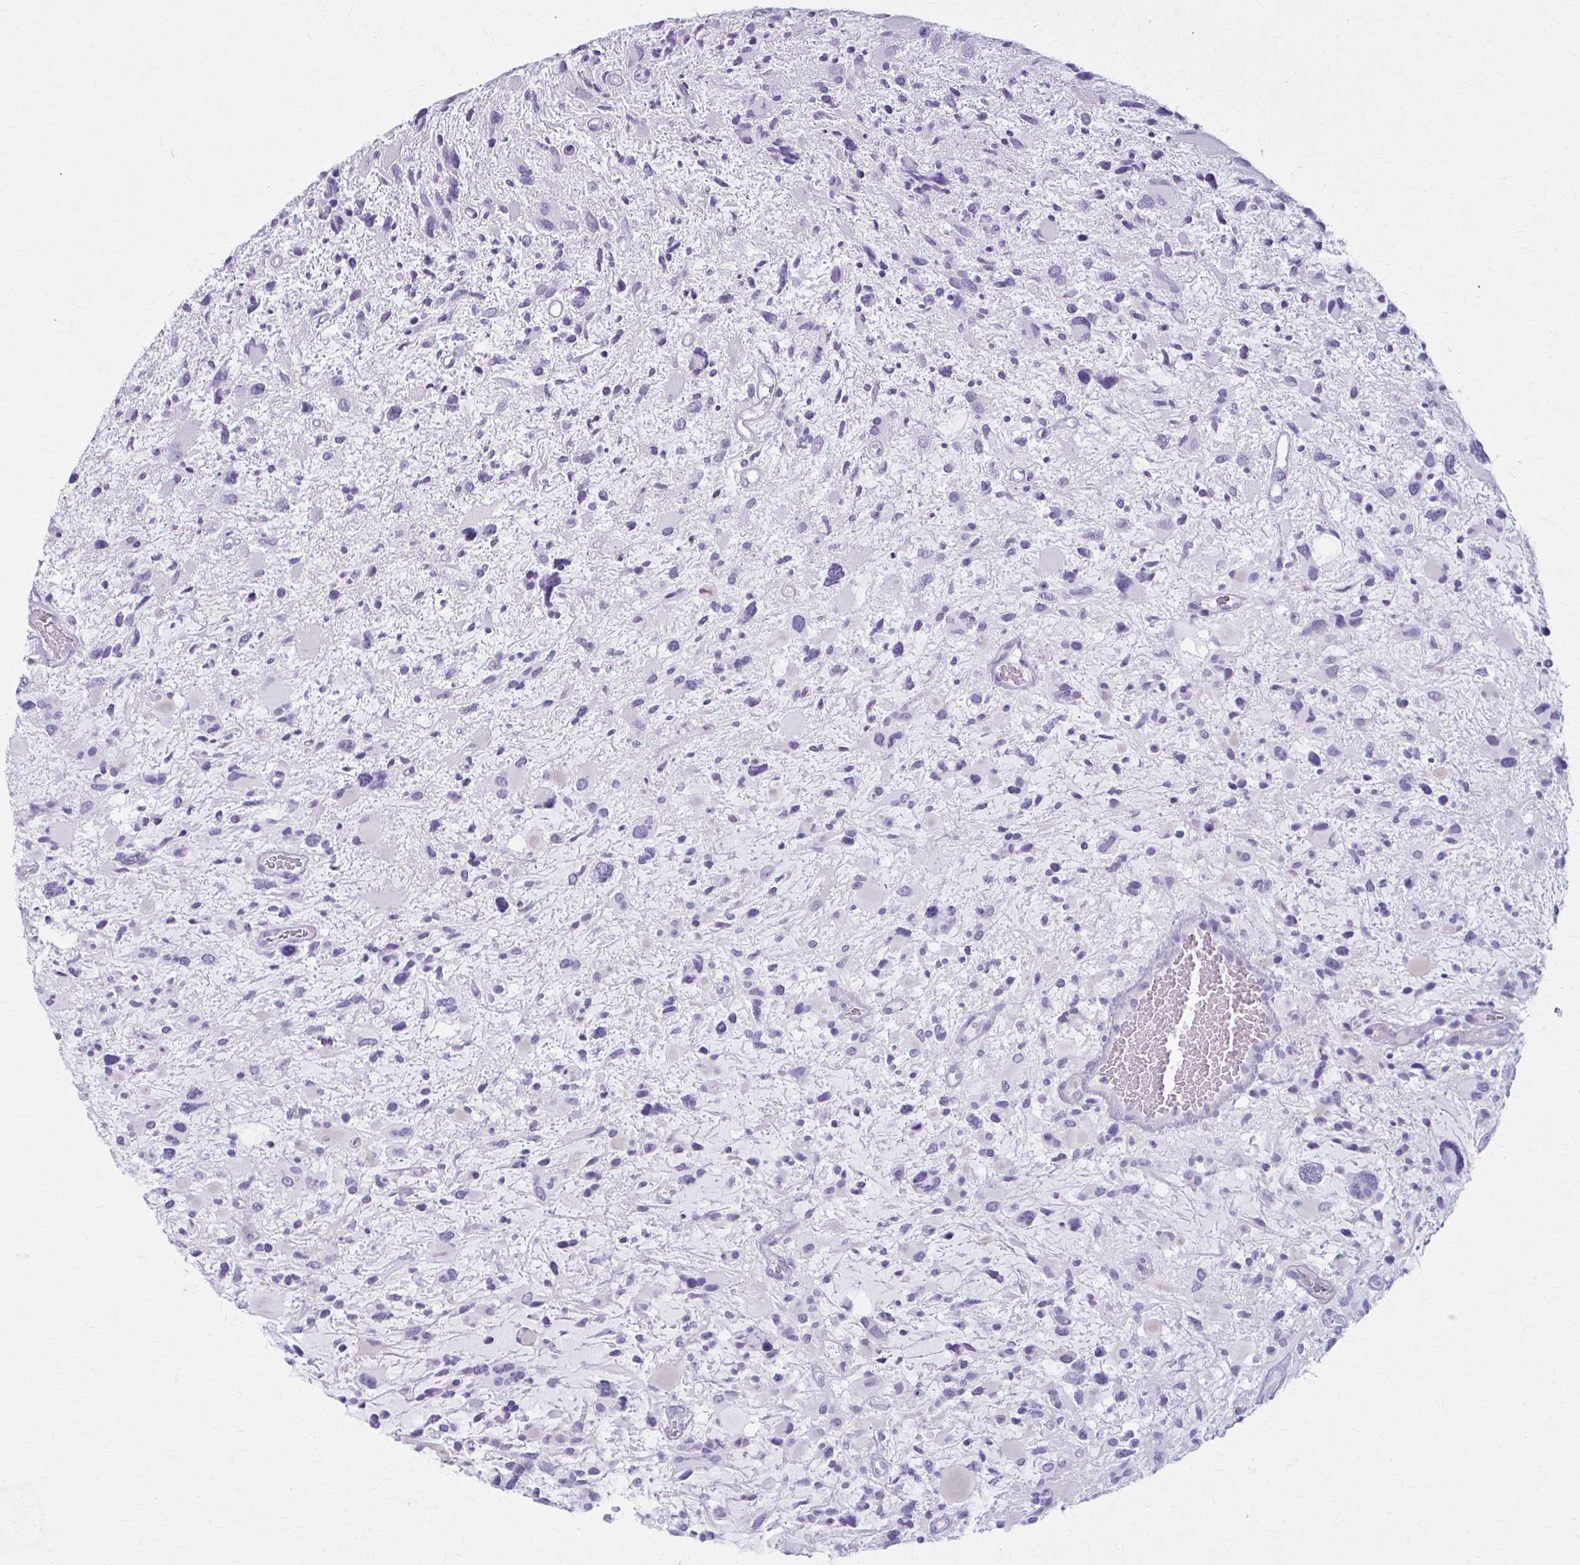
{"staining": {"intensity": "negative", "quantity": "none", "location": "none"}, "tissue": "glioma", "cell_type": "Tumor cells", "image_type": "cancer", "snomed": [{"axis": "morphology", "description": "Glioma, malignant, High grade"}, {"axis": "topography", "description": "Brain"}], "caption": "Image shows no significant protein positivity in tumor cells of malignant glioma (high-grade).", "gene": "LDLRAP1", "patient": {"sex": "female", "age": 11}}